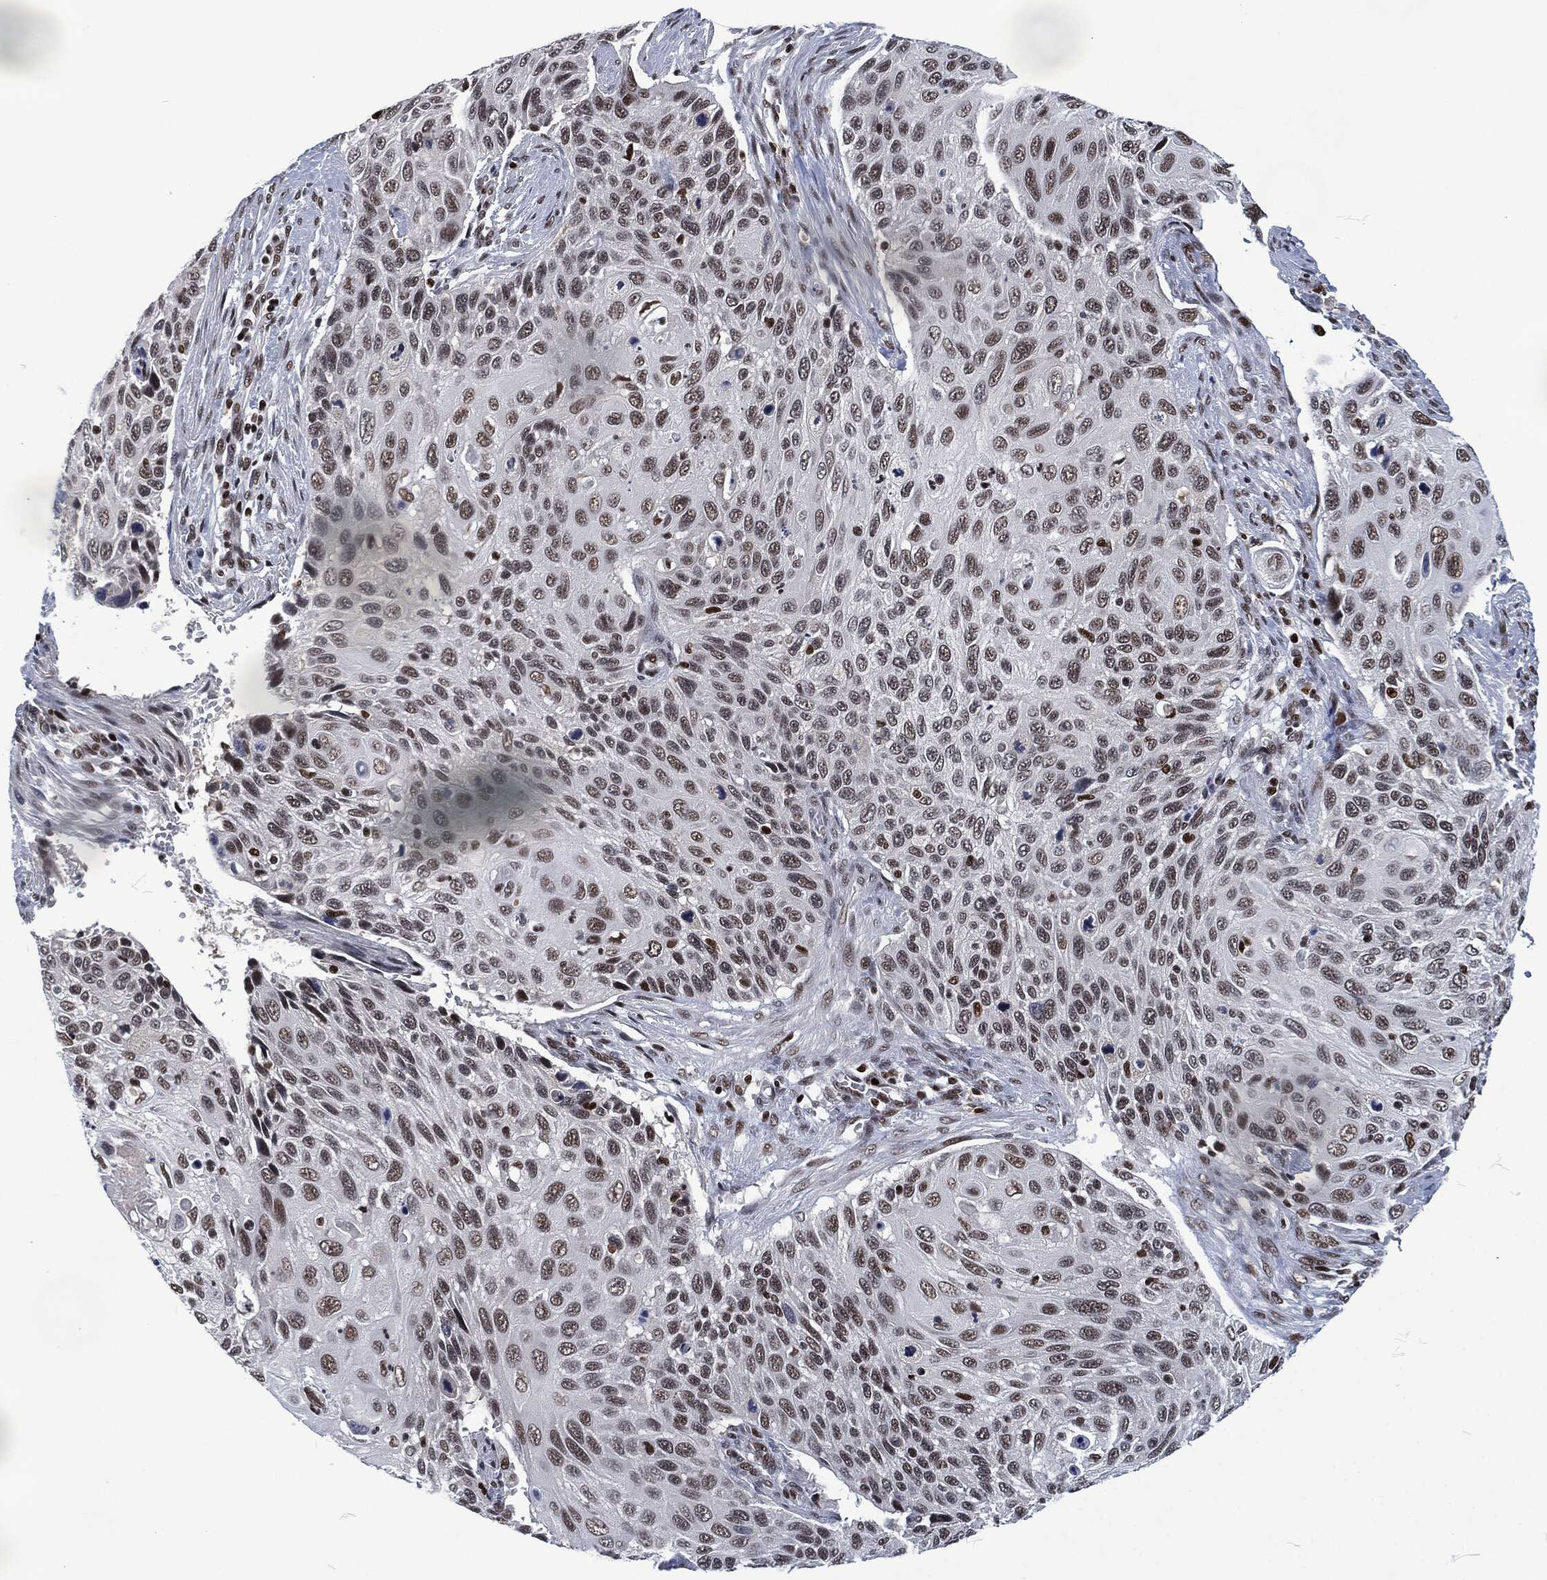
{"staining": {"intensity": "strong", "quantity": "<25%", "location": "nuclear"}, "tissue": "cervical cancer", "cell_type": "Tumor cells", "image_type": "cancer", "snomed": [{"axis": "morphology", "description": "Squamous cell carcinoma, NOS"}, {"axis": "topography", "description": "Cervix"}], "caption": "Cervical squamous cell carcinoma stained with DAB (3,3'-diaminobenzidine) immunohistochemistry (IHC) demonstrates medium levels of strong nuclear staining in about <25% of tumor cells.", "gene": "DCPS", "patient": {"sex": "female", "age": 70}}